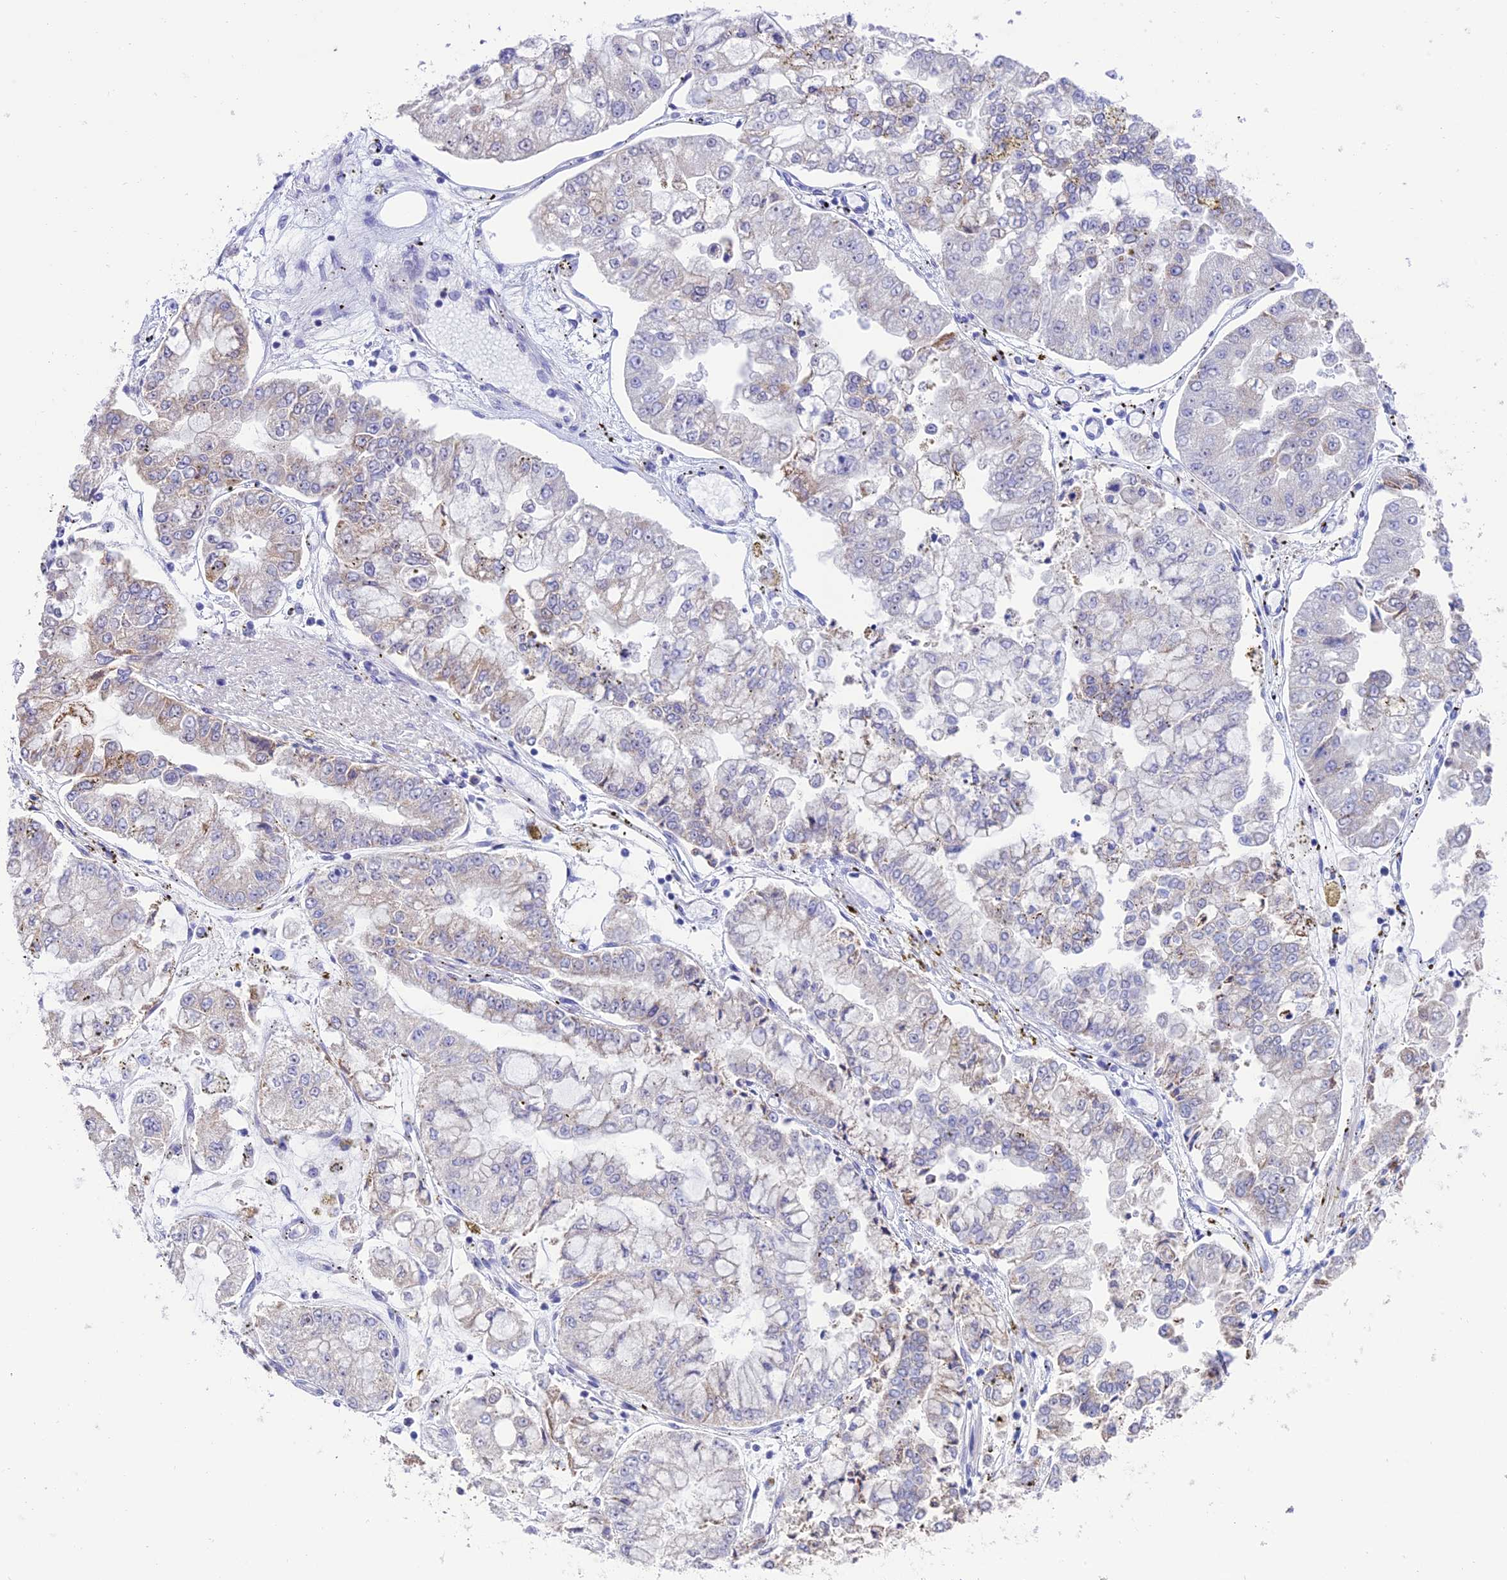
{"staining": {"intensity": "weak", "quantity": "<25%", "location": "cytoplasmic/membranous"}, "tissue": "stomach cancer", "cell_type": "Tumor cells", "image_type": "cancer", "snomed": [{"axis": "morphology", "description": "Adenocarcinoma, NOS"}, {"axis": "topography", "description": "Stomach"}], "caption": "High power microscopy histopathology image of an IHC photomicrograph of stomach cancer (adenocarcinoma), revealing no significant positivity in tumor cells.", "gene": "SLC10A1", "patient": {"sex": "male", "age": 76}}